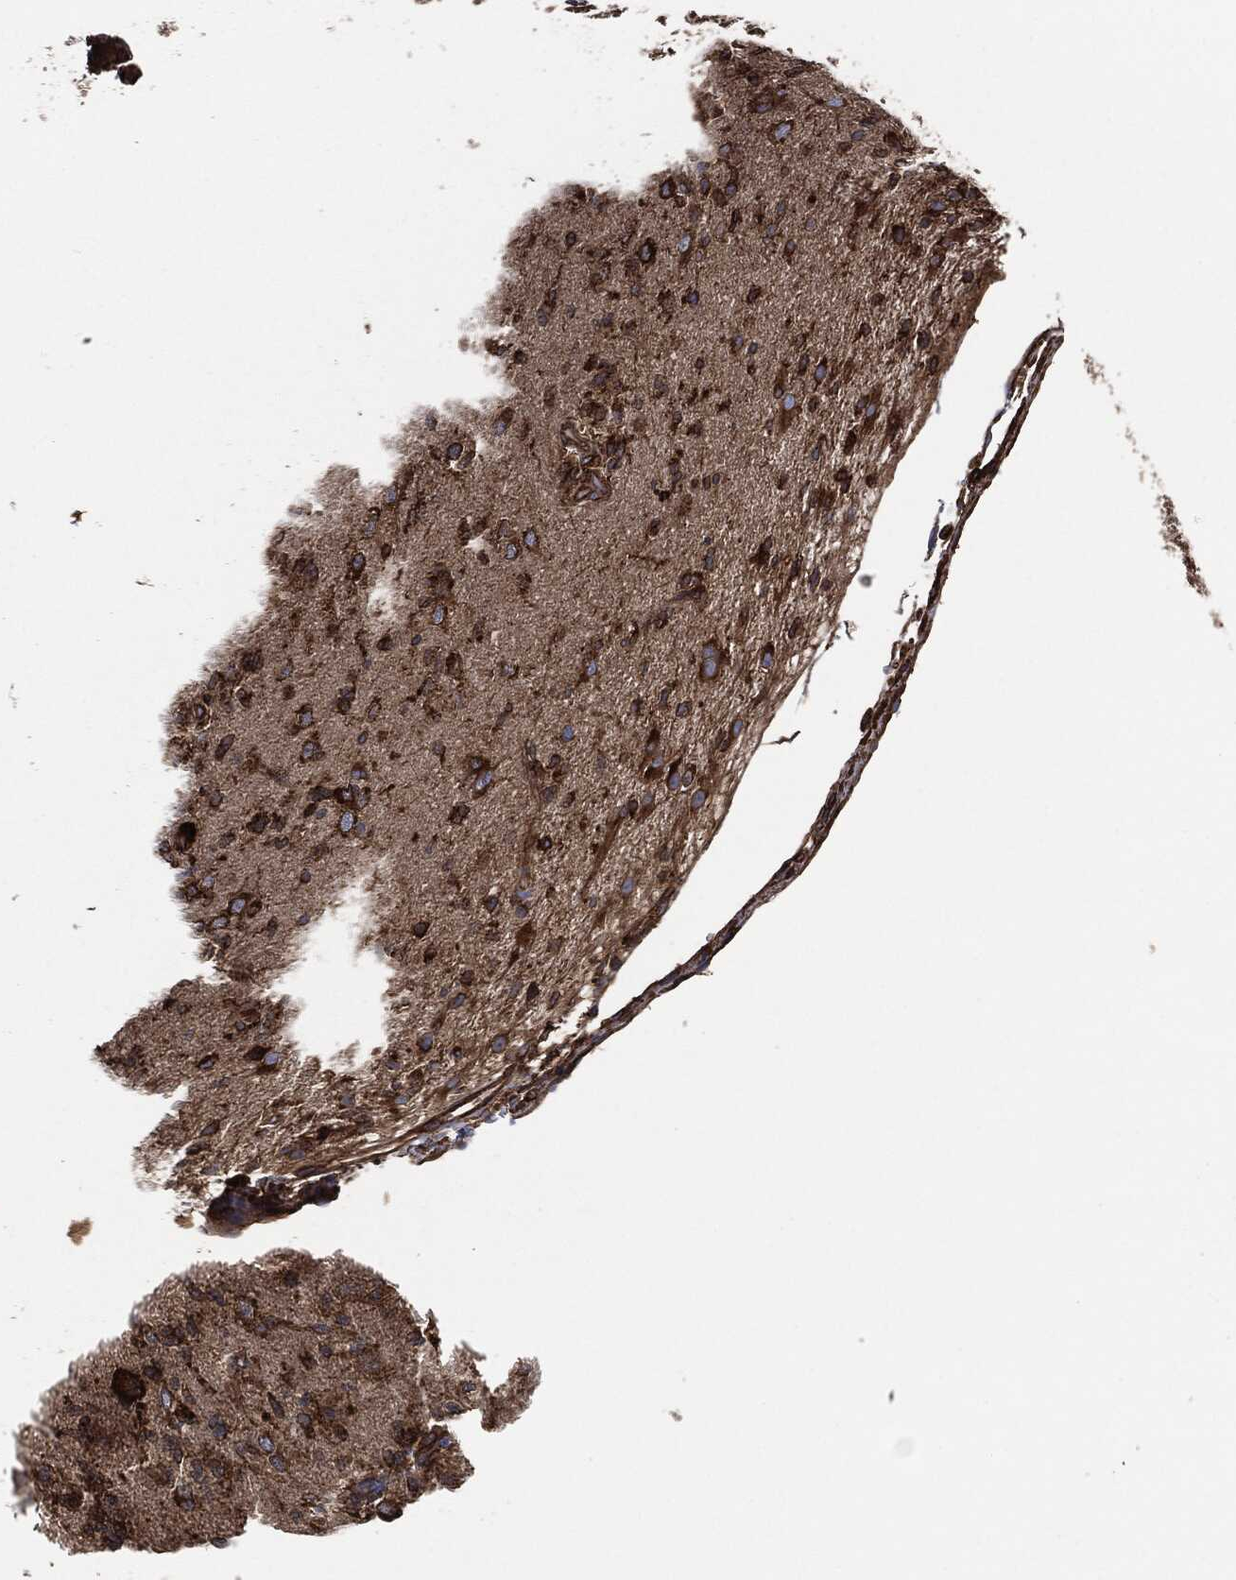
{"staining": {"intensity": "strong", "quantity": ">75%", "location": "cytoplasmic/membranous"}, "tissue": "glioma", "cell_type": "Tumor cells", "image_type": "cancer", "snomed": [{"axis": "morphology", "description": "Glioma, malignant, High grade"}, {"axis": "topography", "description": "Brain"}], "caption": "Human malignant glioma (high-grade) stained for a protein (brown) demonstrates strong cytoplasmic/membranous positive expression in about >75% of tumor cells.", "gene": "AMFR", "patient": {"sex": "male", "age": 56}}